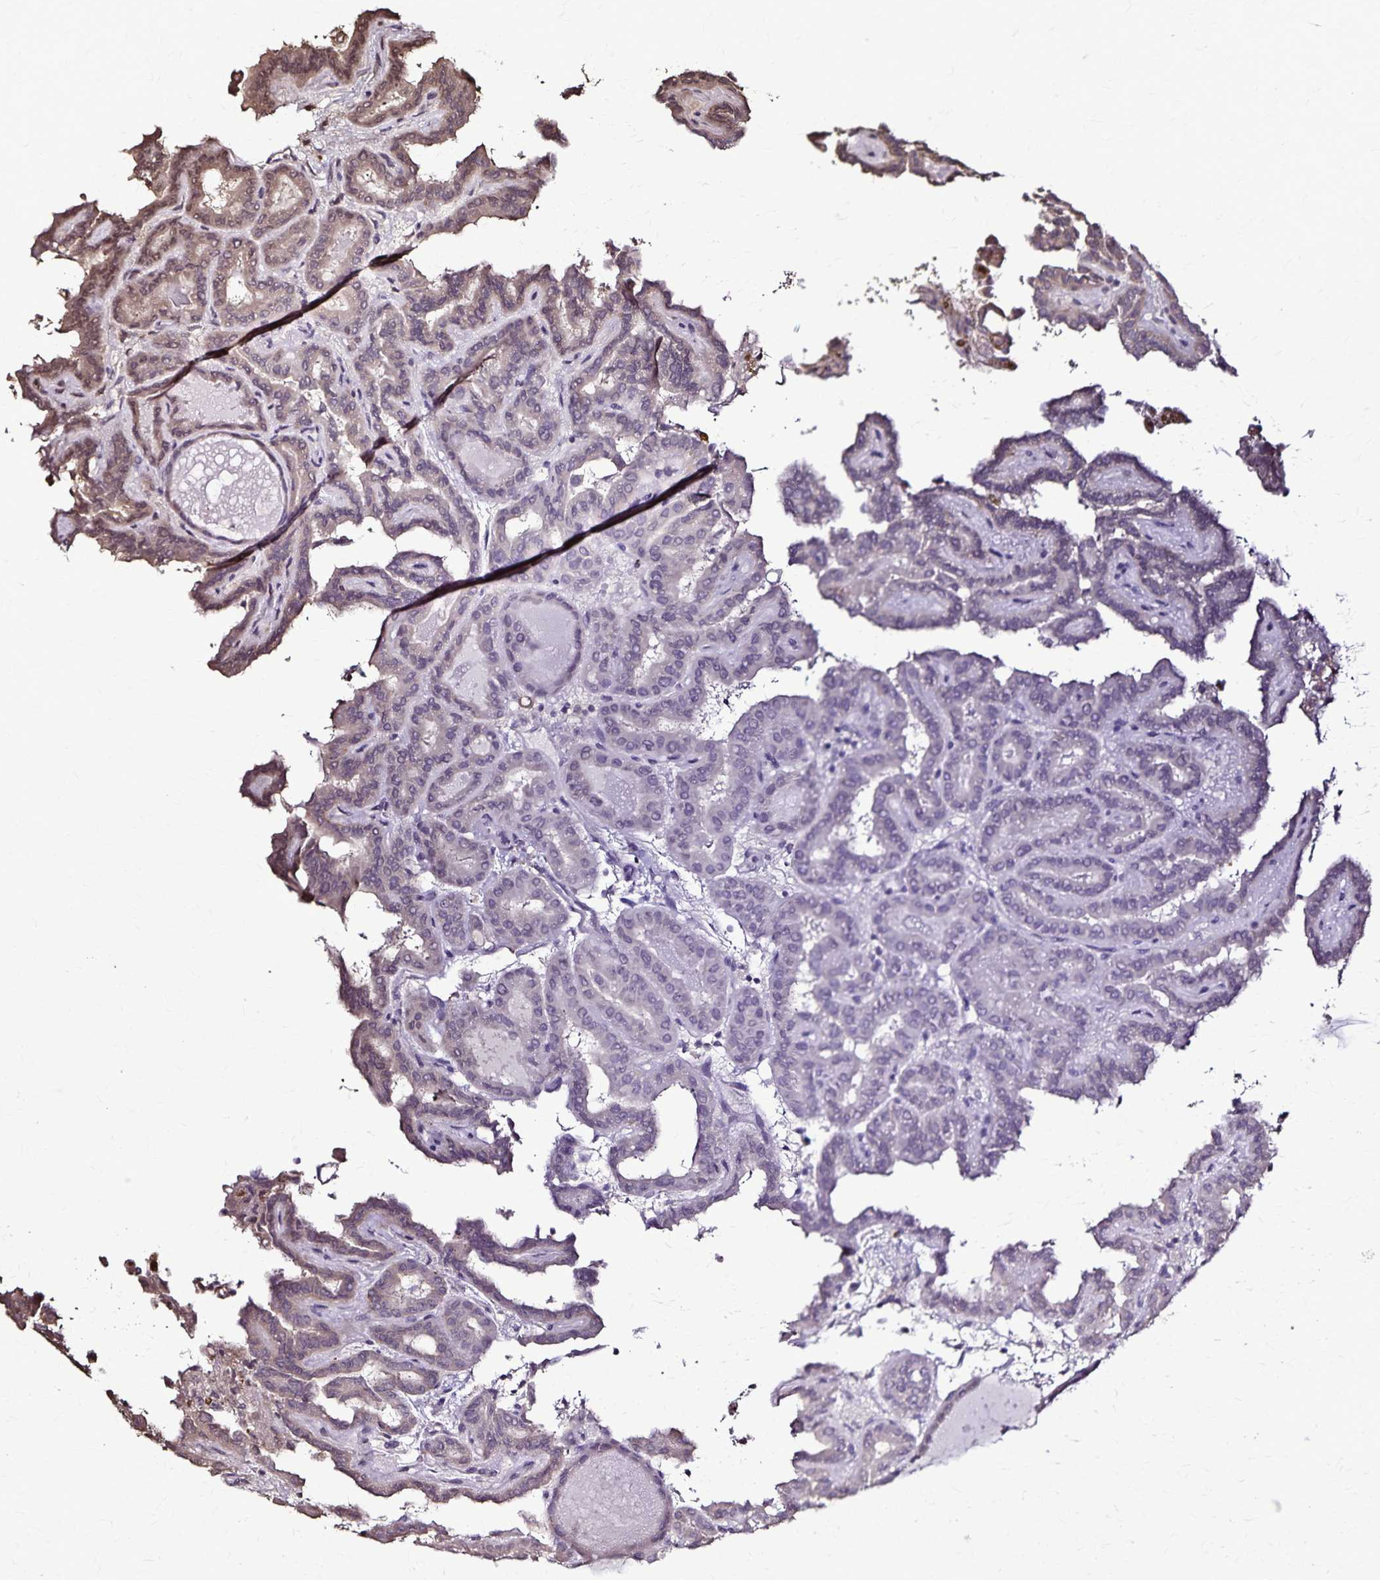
{"staining": {"intensity": "weak", "quantity": "<25%", "location": "cytoplasmic/membranous"}, "tissue": "thyroid cancer", "cell_type": "Tumor cells", "image_type": "cancer", "snomed": [{"axis": "morphology", "description": "Papillary adenocarcinoma, NOS"}, {"axis": "topography", "description": "Thyroid gland"}], "caption": "High magnification brightfield microscopy of papillary adenocarcinoma (thyroid) stained with DAB (brown) and counterstained with hematoxylin (blue): tumor cells show no significant staining.", "gene": "CHMP1B", "patient": {"sex": "female", "age": 46}}